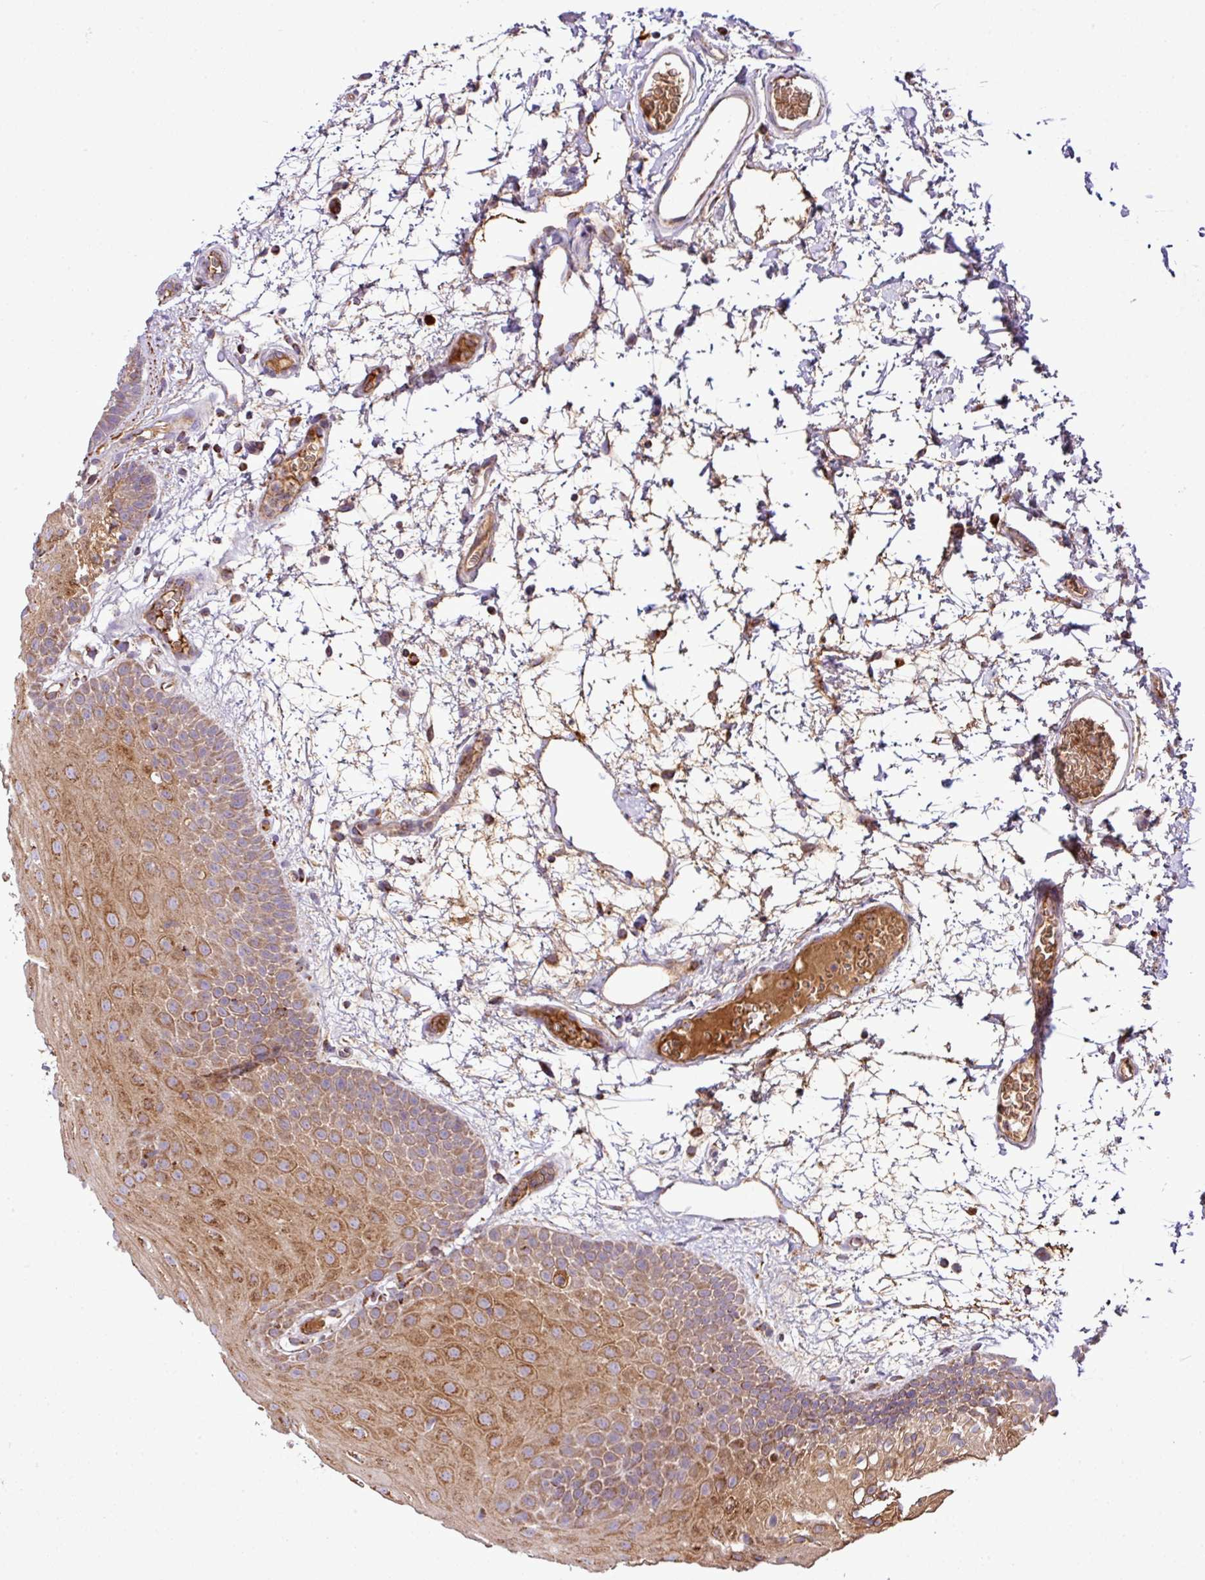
{"staining": {"intensity": "moderate", "quantity": ">75%", "location": "cytoplasmic/membranous"}, "tissue": "oral mucosa", "cell_type": "Squamous epithelial cells", "image_type": "normal", "snomed": [{"axis": "morphology", "description": "Normal tissue, NOS"}, {"axis": "morphology", "description": "Squamous cell carcinoma, NOS"}, {"axis": "topography", "description": "Oral tissue"}, {"axis": "topography", "description": "Tounge, NOS"}, {"axis": "topography", "description": "Head-Neck"}], "caption": "Oral mucosa stained with a protein marker shows moderate staining in squamous epithelial cells.", "gene": "ZNF569", "patient": {"sex": "male", "age": 76}}